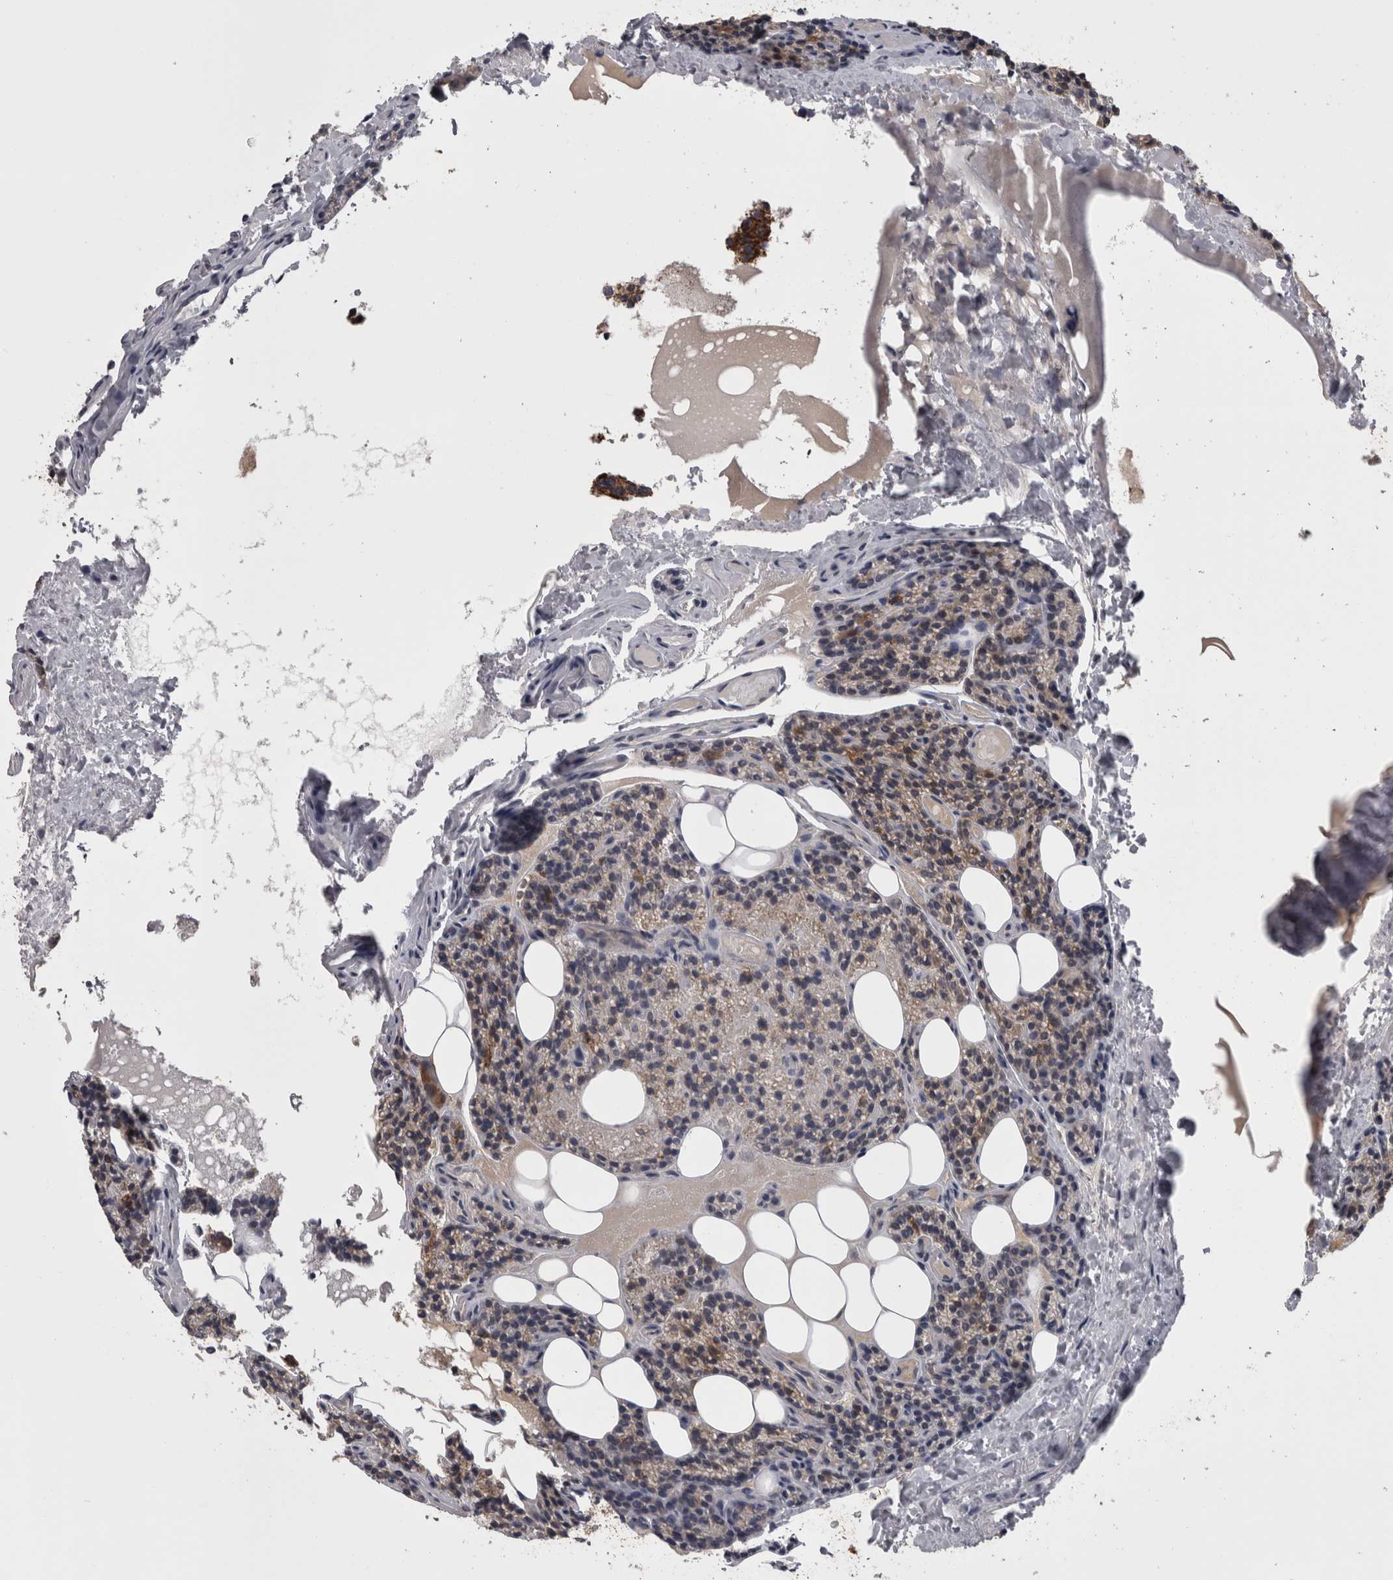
{"staining": {"intensity": "strong", "quantity": "25%-75%", "location": "cytoplasmic/membranous"}, "tissue": "parathyroid gland", "cell_type": "Glandular cells", "image_type": "normal", "snomed": [{"axis": "morphology", "description": "Normal tissue, NOS"}, {"axis": "topography", "description": "Parathyroid gland"}], "caption": "Parathyroid gland stained for a protein exhibits strong cytoplasmic/membranous positivity in glandular cells. (DAB = brown stain, brightfield microscopy at high magnification).", "gene": "MDH2", "patient": {"sex": "female", "age": 85}}